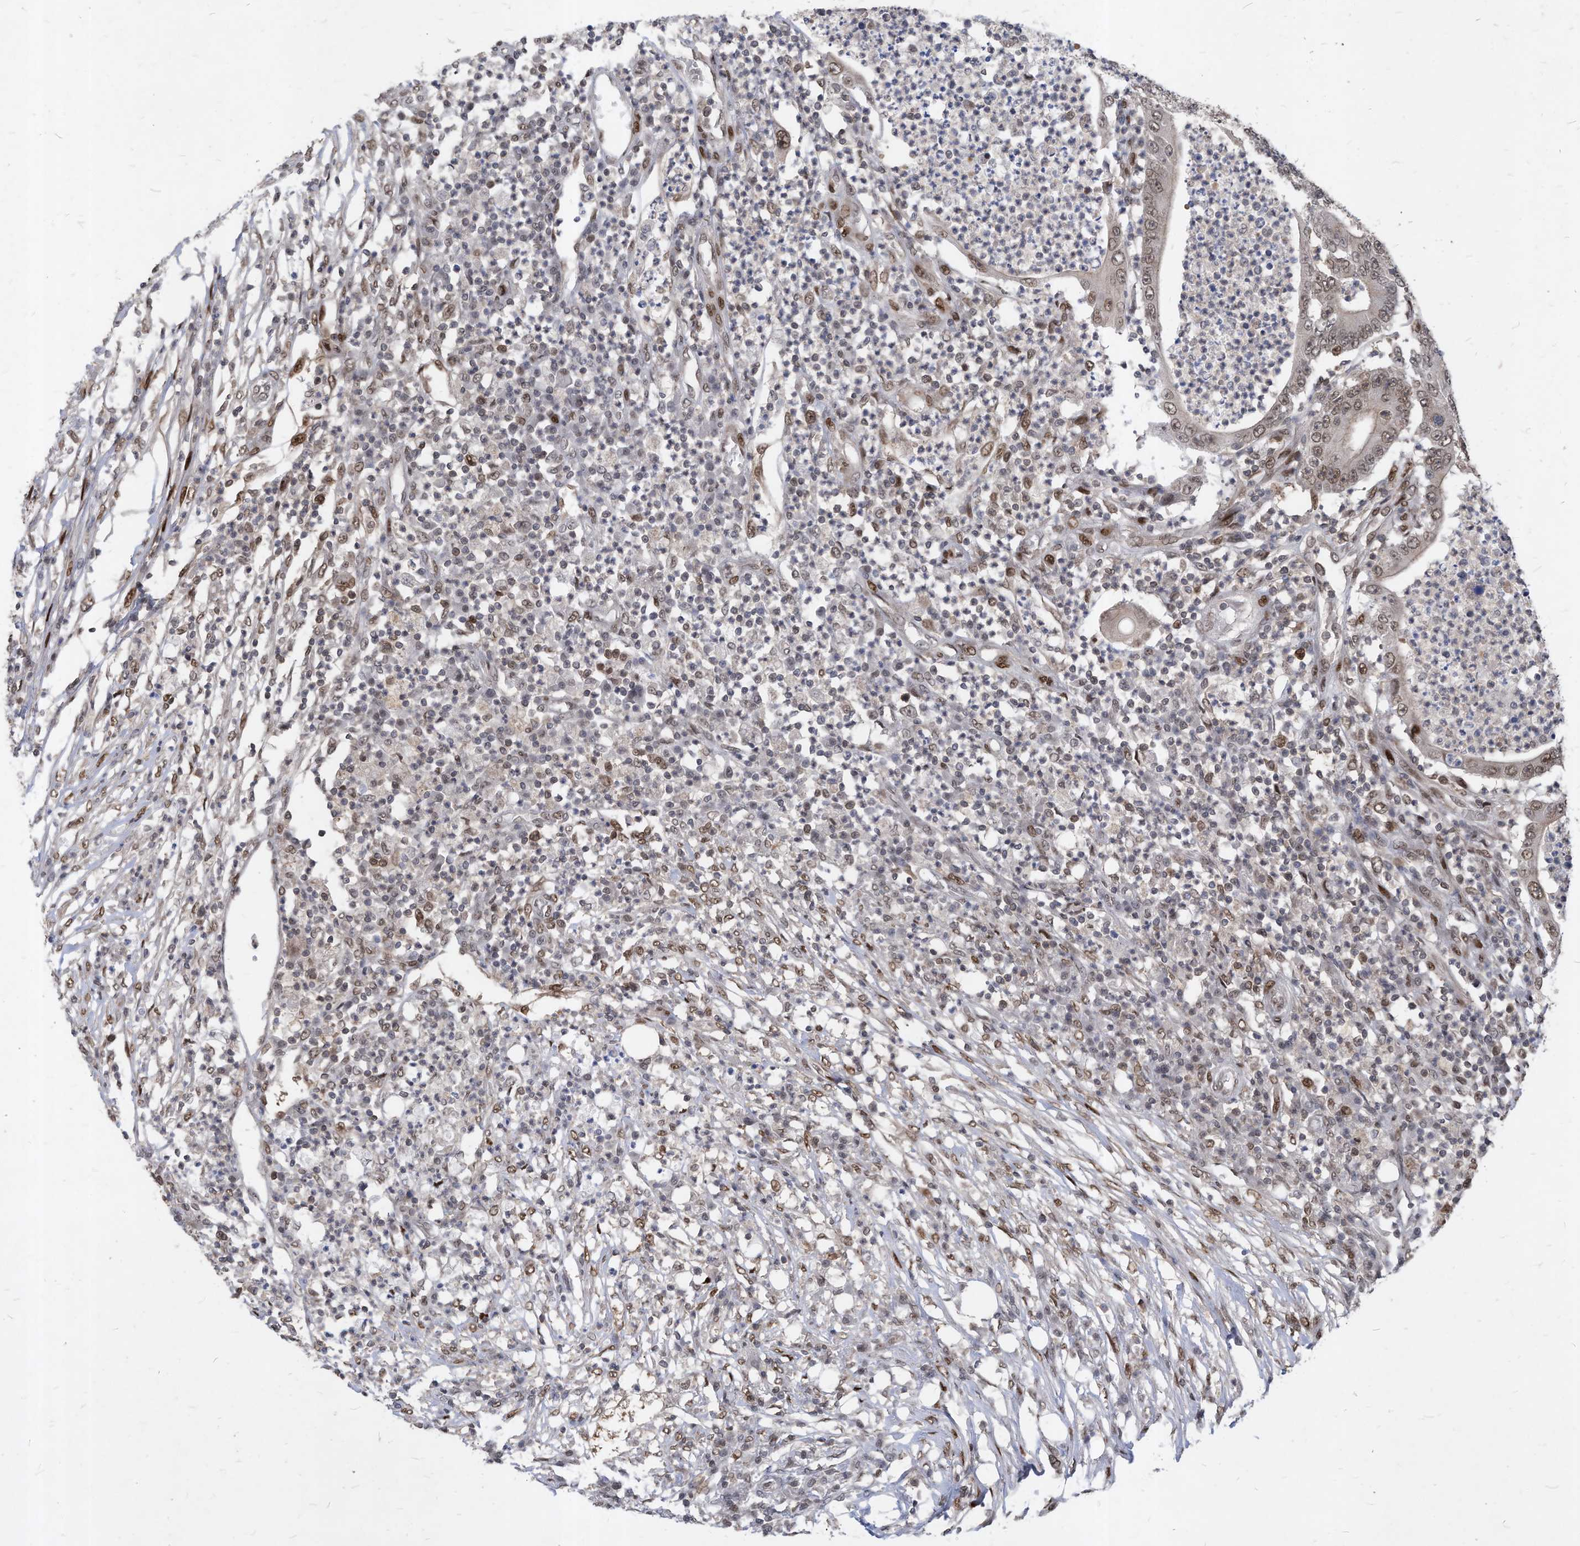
{"staining": {"intensity": "weak", "quantity": ">75%", "location": "nuclear"}, "tissue": "colorectal cancer", "cell_type": "Tumor cells", "image_type": "cancer", "snomed": [{"axis": "morphology", "description": "Adenocarcinoma, NOS"}, {"axis": "topography", "description": "Colon"}], "caption": "Immunohistochemistry histopathology image of colorectal cancer (adenocarcinoma) stained for a protein (brown), which shows low levels of weak nuclear staining in approximately >75% of tumor cells.", "gene": "KPNB1", "patient": {"sex": "male", "age": 83}}